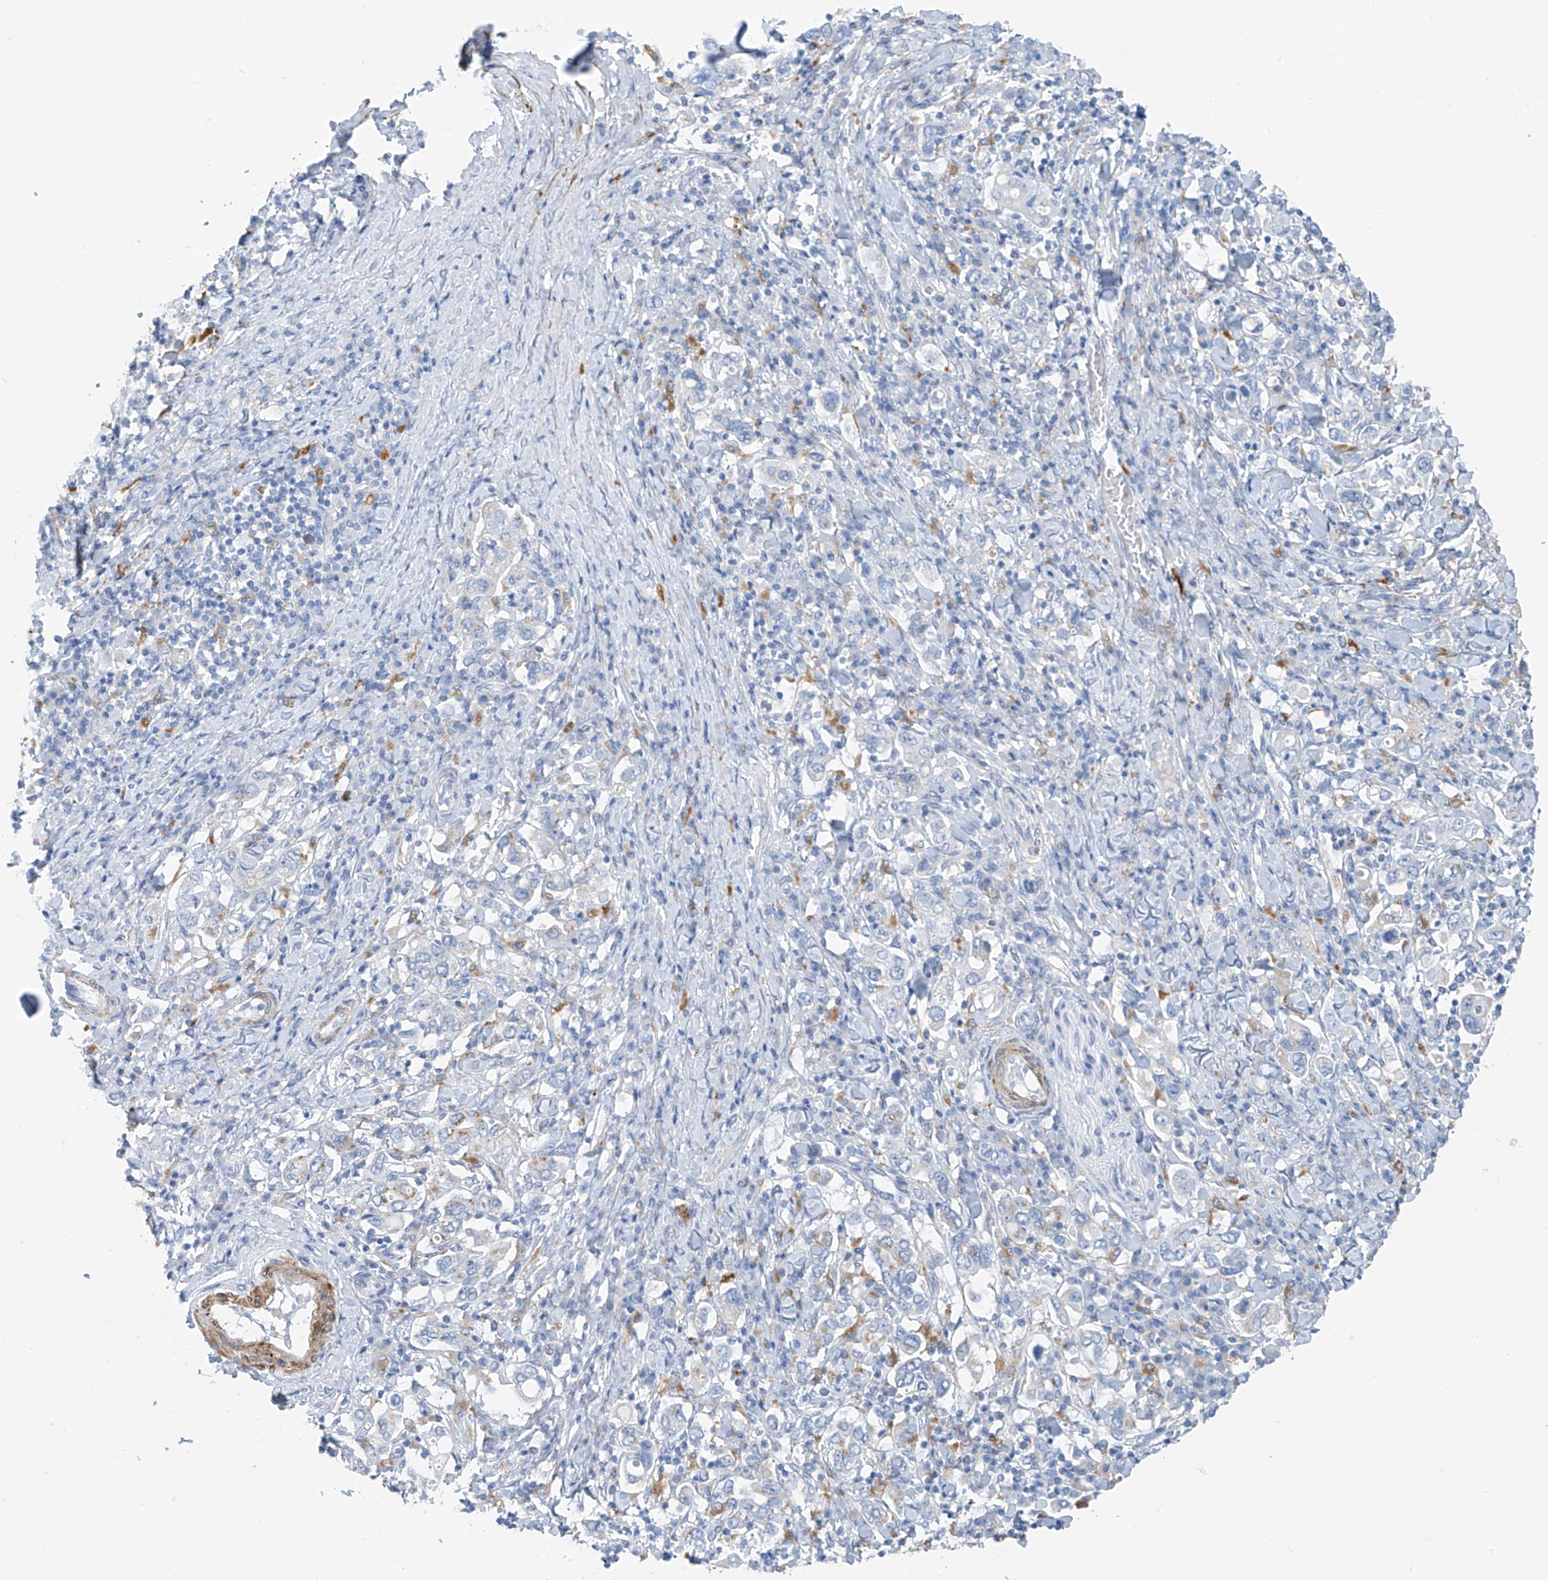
{"staining": {"intensity": "negative", "quantity": "none", "location": "none"}, "tissue": "stomach cancer", "cell_type": "Tumor cells", "image_type": "cancer", "snomed": [{"axis": "morphology", "description": "Adenocarcinoma, NOS"}, {"axis": "topography", "description": "Stomach, upper"}], "caption": "The histopathology image reveals no significant expression in tumor cells of stomach cancer. (DAB immunohistochemistry (IHC), high magnification).", "gene": "GLMP", "patient": {"sex": "male", "age": 62}}